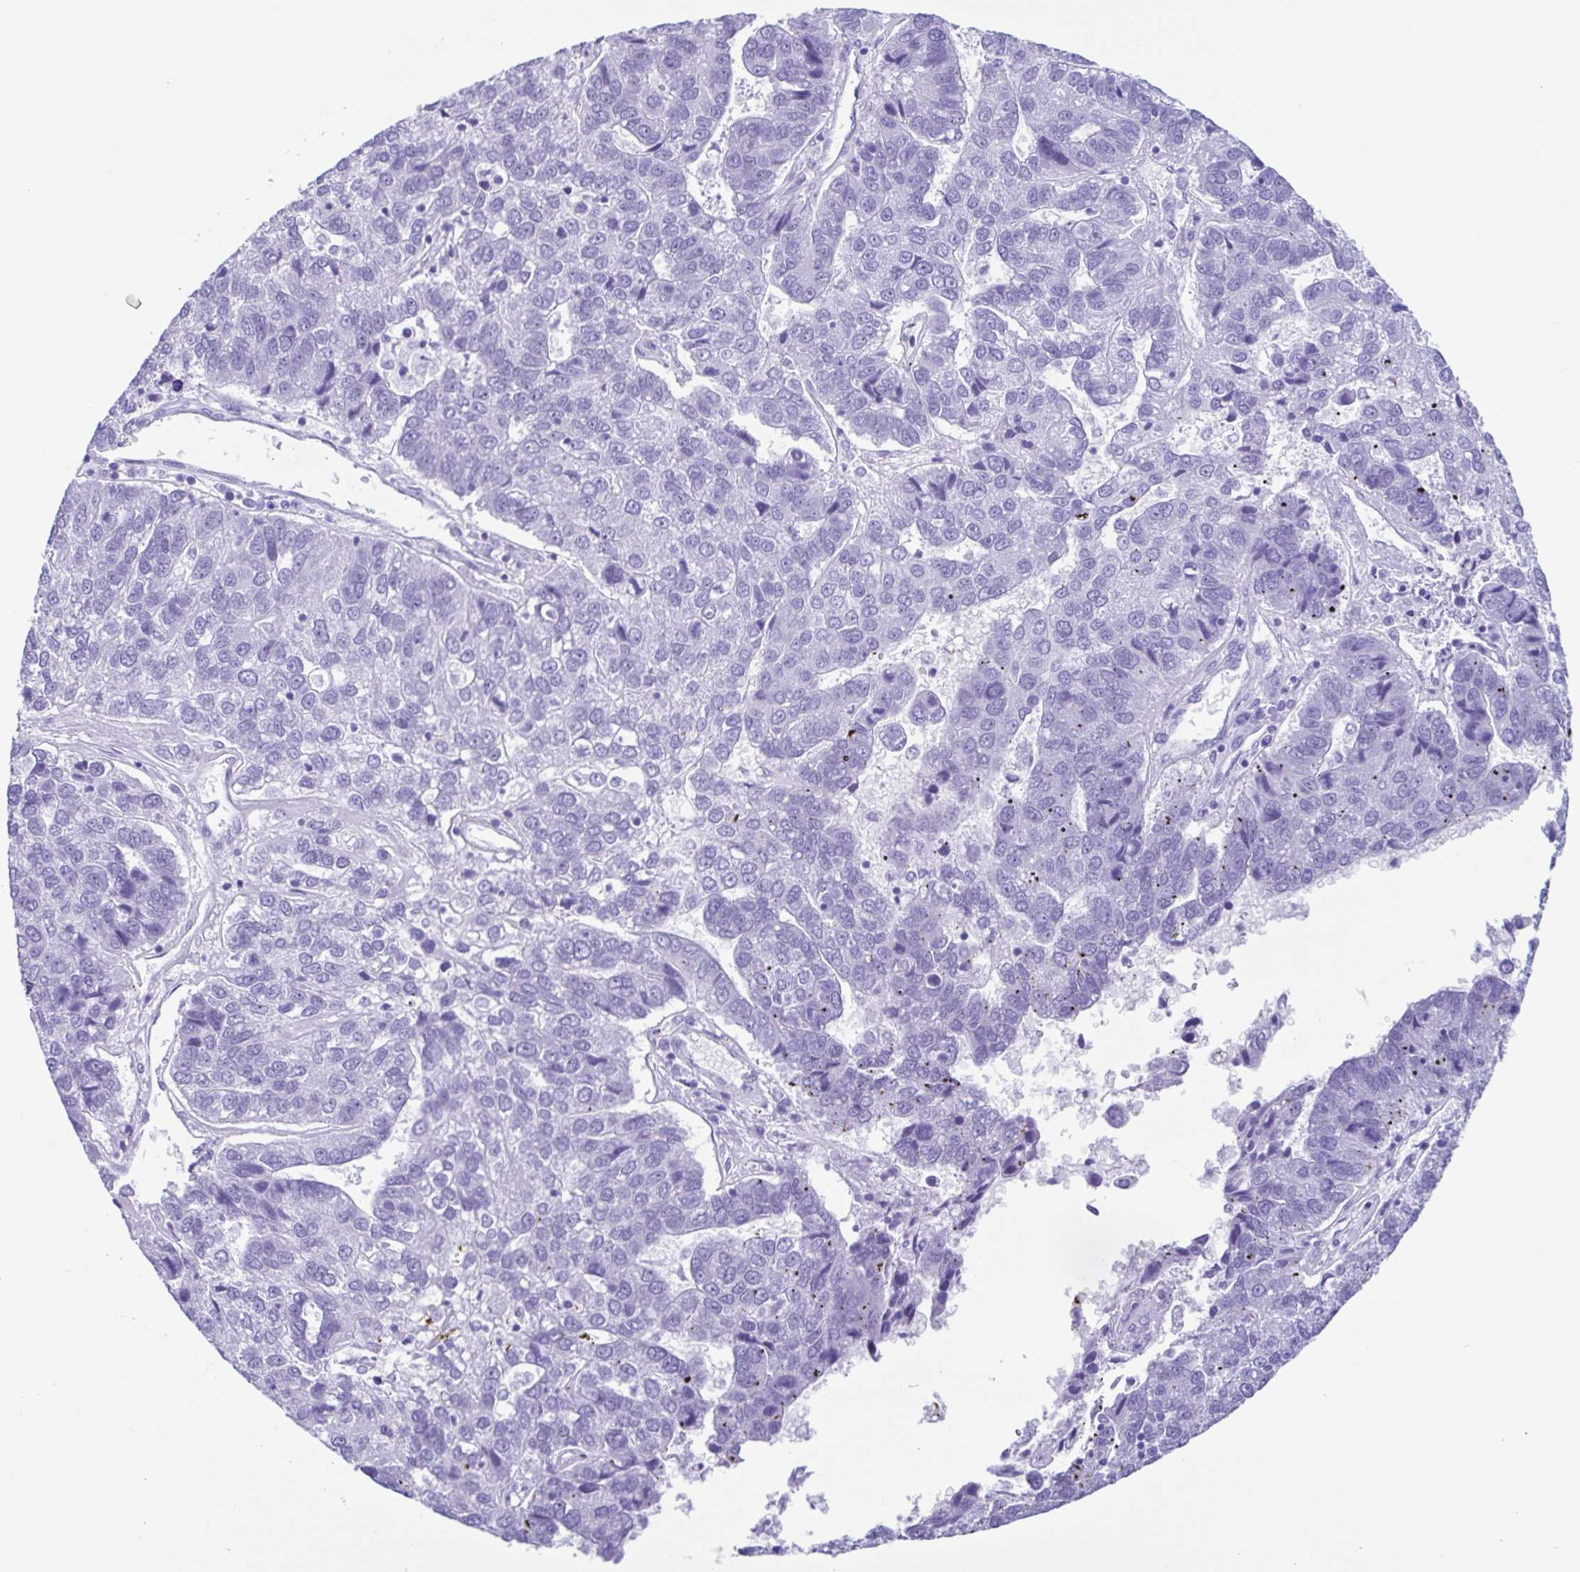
{"staining": {"intensity": "negative", "quantity": "none", "location": "none"}, "tissue": "pancreatic cancer", "cell_type": "Tumor cells", "image_type": "cancer", "snomed": [{"axis": "morphology", "description": "Adenocarcinoma, NOS"}, {"axis": "topography", "description": "Pancreas"}], "caption": "Immunohistochemistry of human pancreatic cancer (adenocarcinoma) exhibits no expression in tumor cells.", "gene": "ACTRT3", "patient": {"sex": "female", "age": 61}}